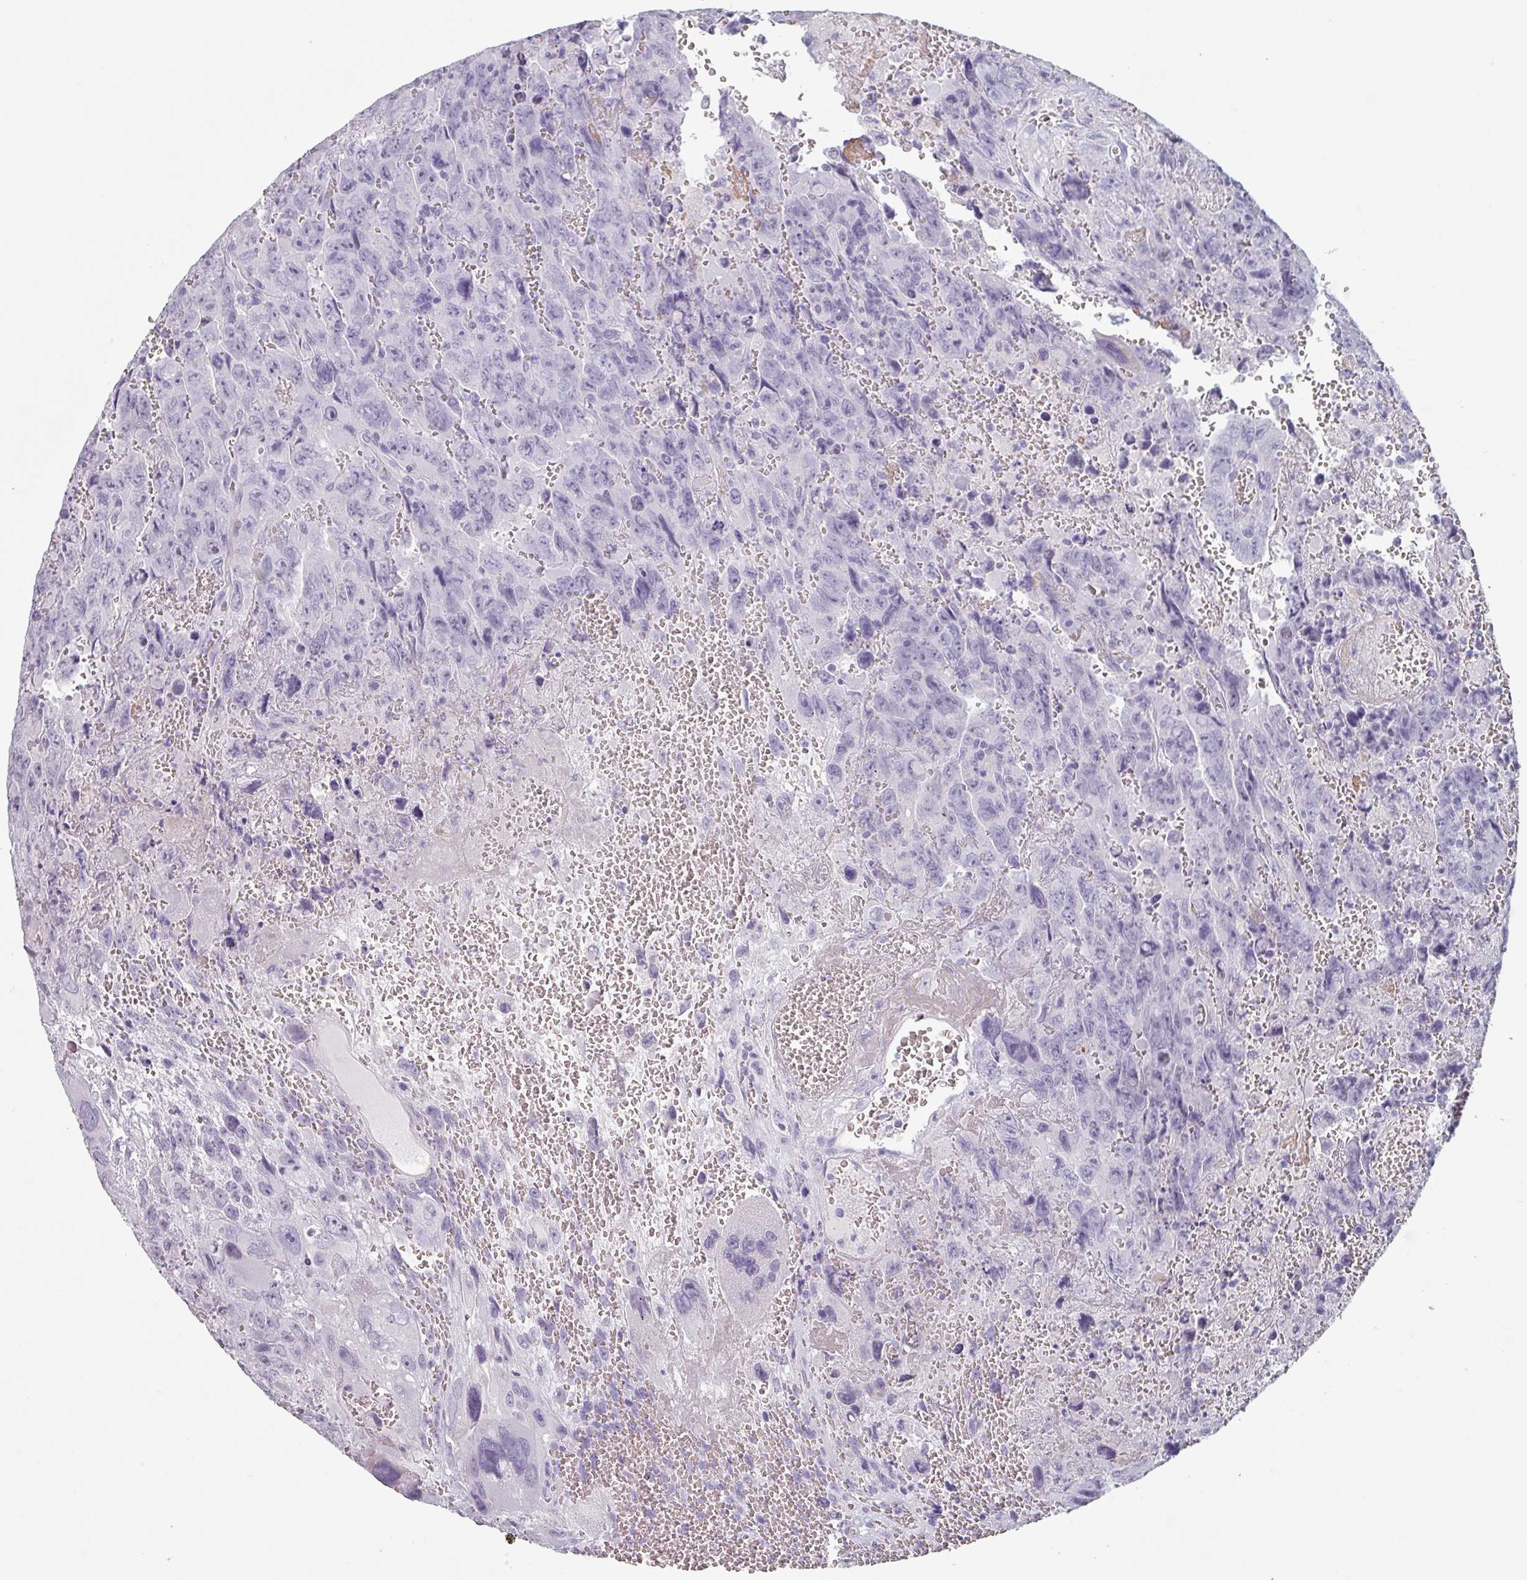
{"staining": {"intensity": "negative", "quantity": "none", "location": "none"}, "tissue": "testis cancer", "cell_type": "Tumor cells", "image_type": "cancer", "snomed": [{"axis": "morphology", "description": "Carcinoma, Embryonal, NOS"}, {"axis": "topography", "description": "Testis"}], "caption": "This is a image of IHC staining of embryonal carcinoma (testis), which shows no positivity in tumor cells.", "gene": "SLC35G2", "patient": {"sex": "male", "age": 28}}